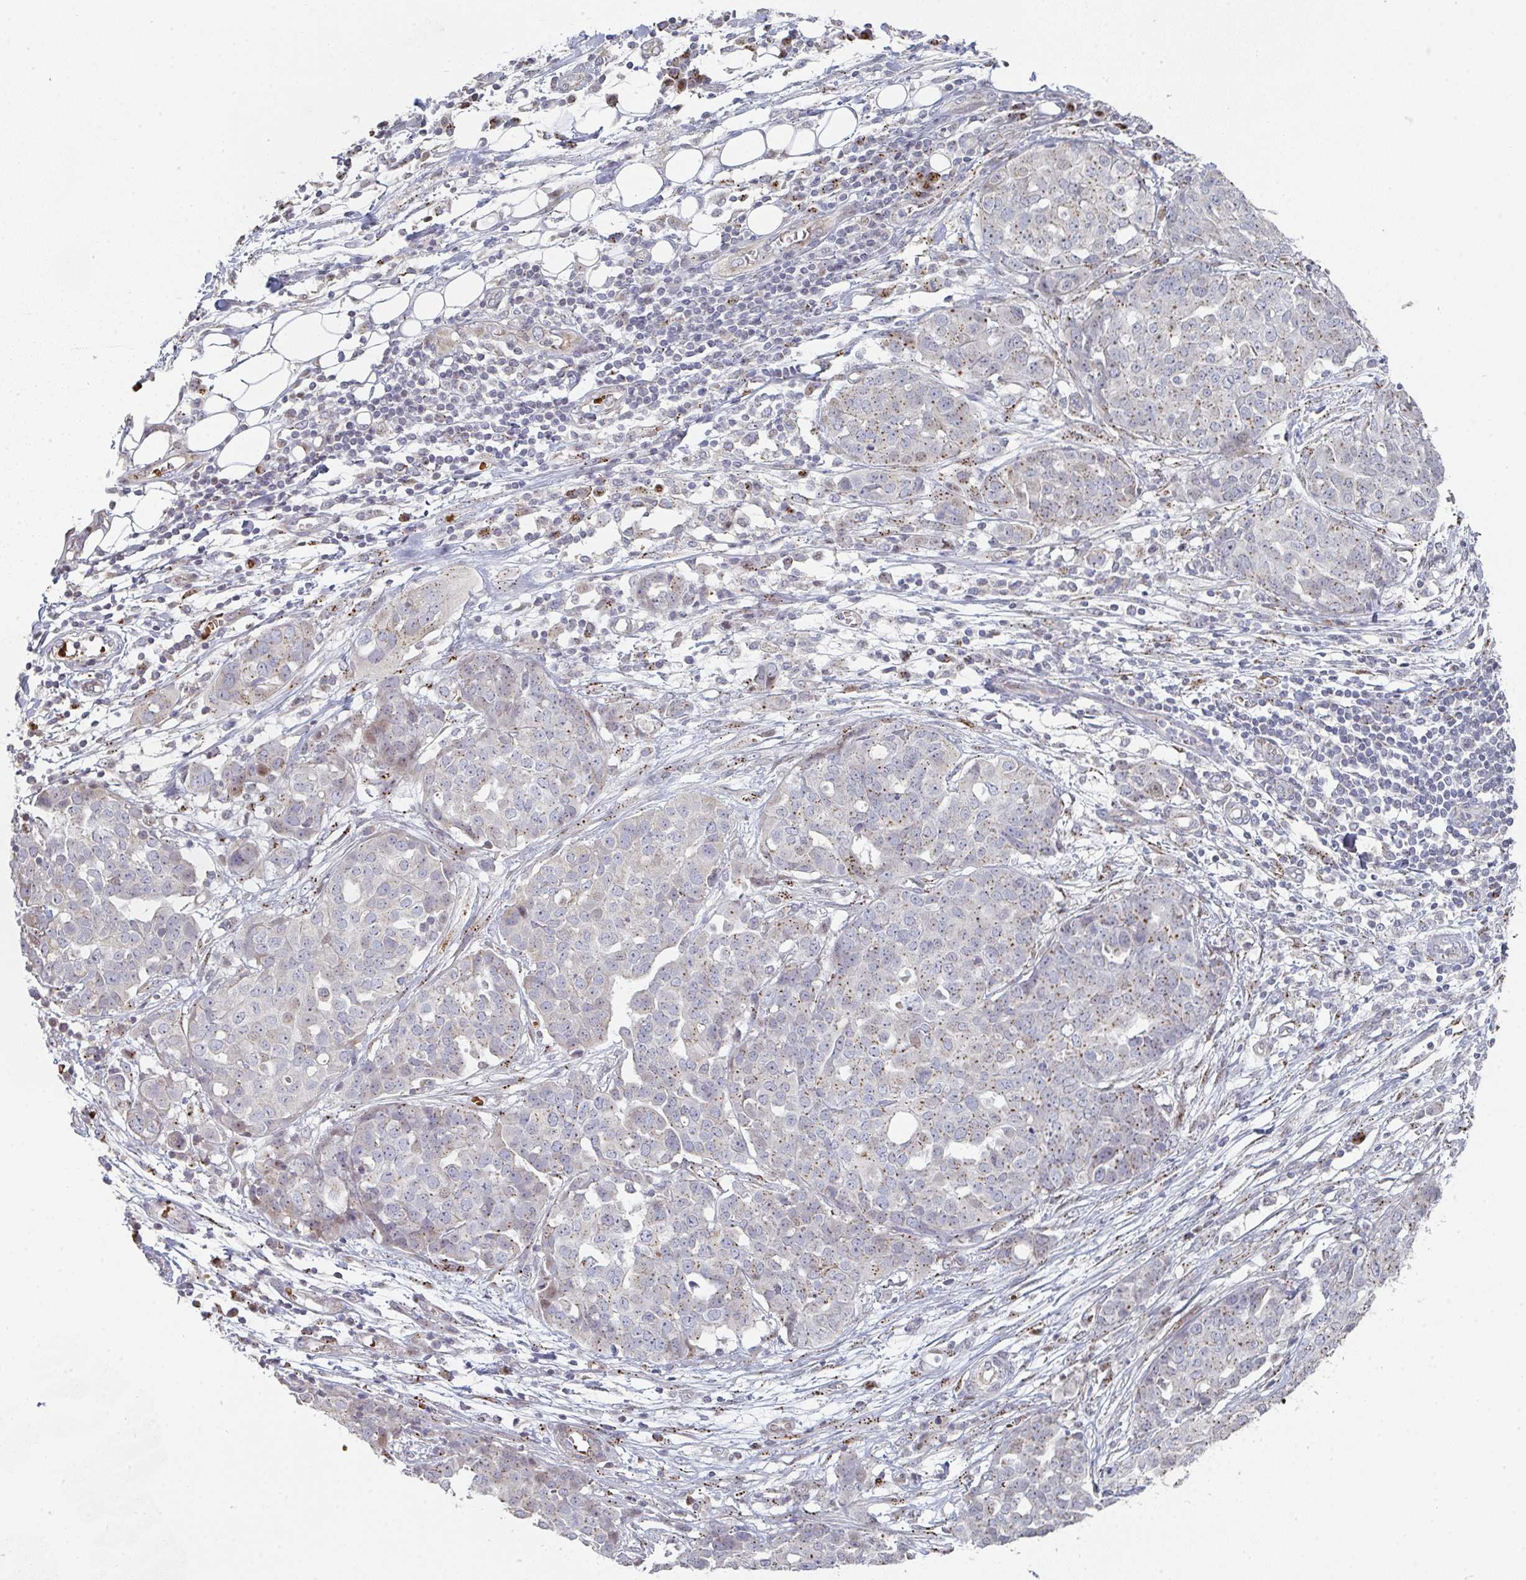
{"staining": {"intensity": "moderate", "quantity": ">75%", "location": "cytoplasmic/membranous"}, "tissue": "ovarian cancer", "cell_type": "Tumor cells", "image_type": "cancer", "snomed": [{"axis": "morphology", "description": "Cystadenocarcinoma, serous, NOS"}, {"axis": "topography", "description": "Soft tissue"}, {"axis": "topography", "description": "Ovary"}], "caption": "A photomicrograph of serous cystadenocarcinoma (ovarian) stained for a protein displays moderate cytoplasmic/membranous brown staining in tumor cells.", "gene": "ZNF526", "patient": {"sex": "female", "age": 57}}